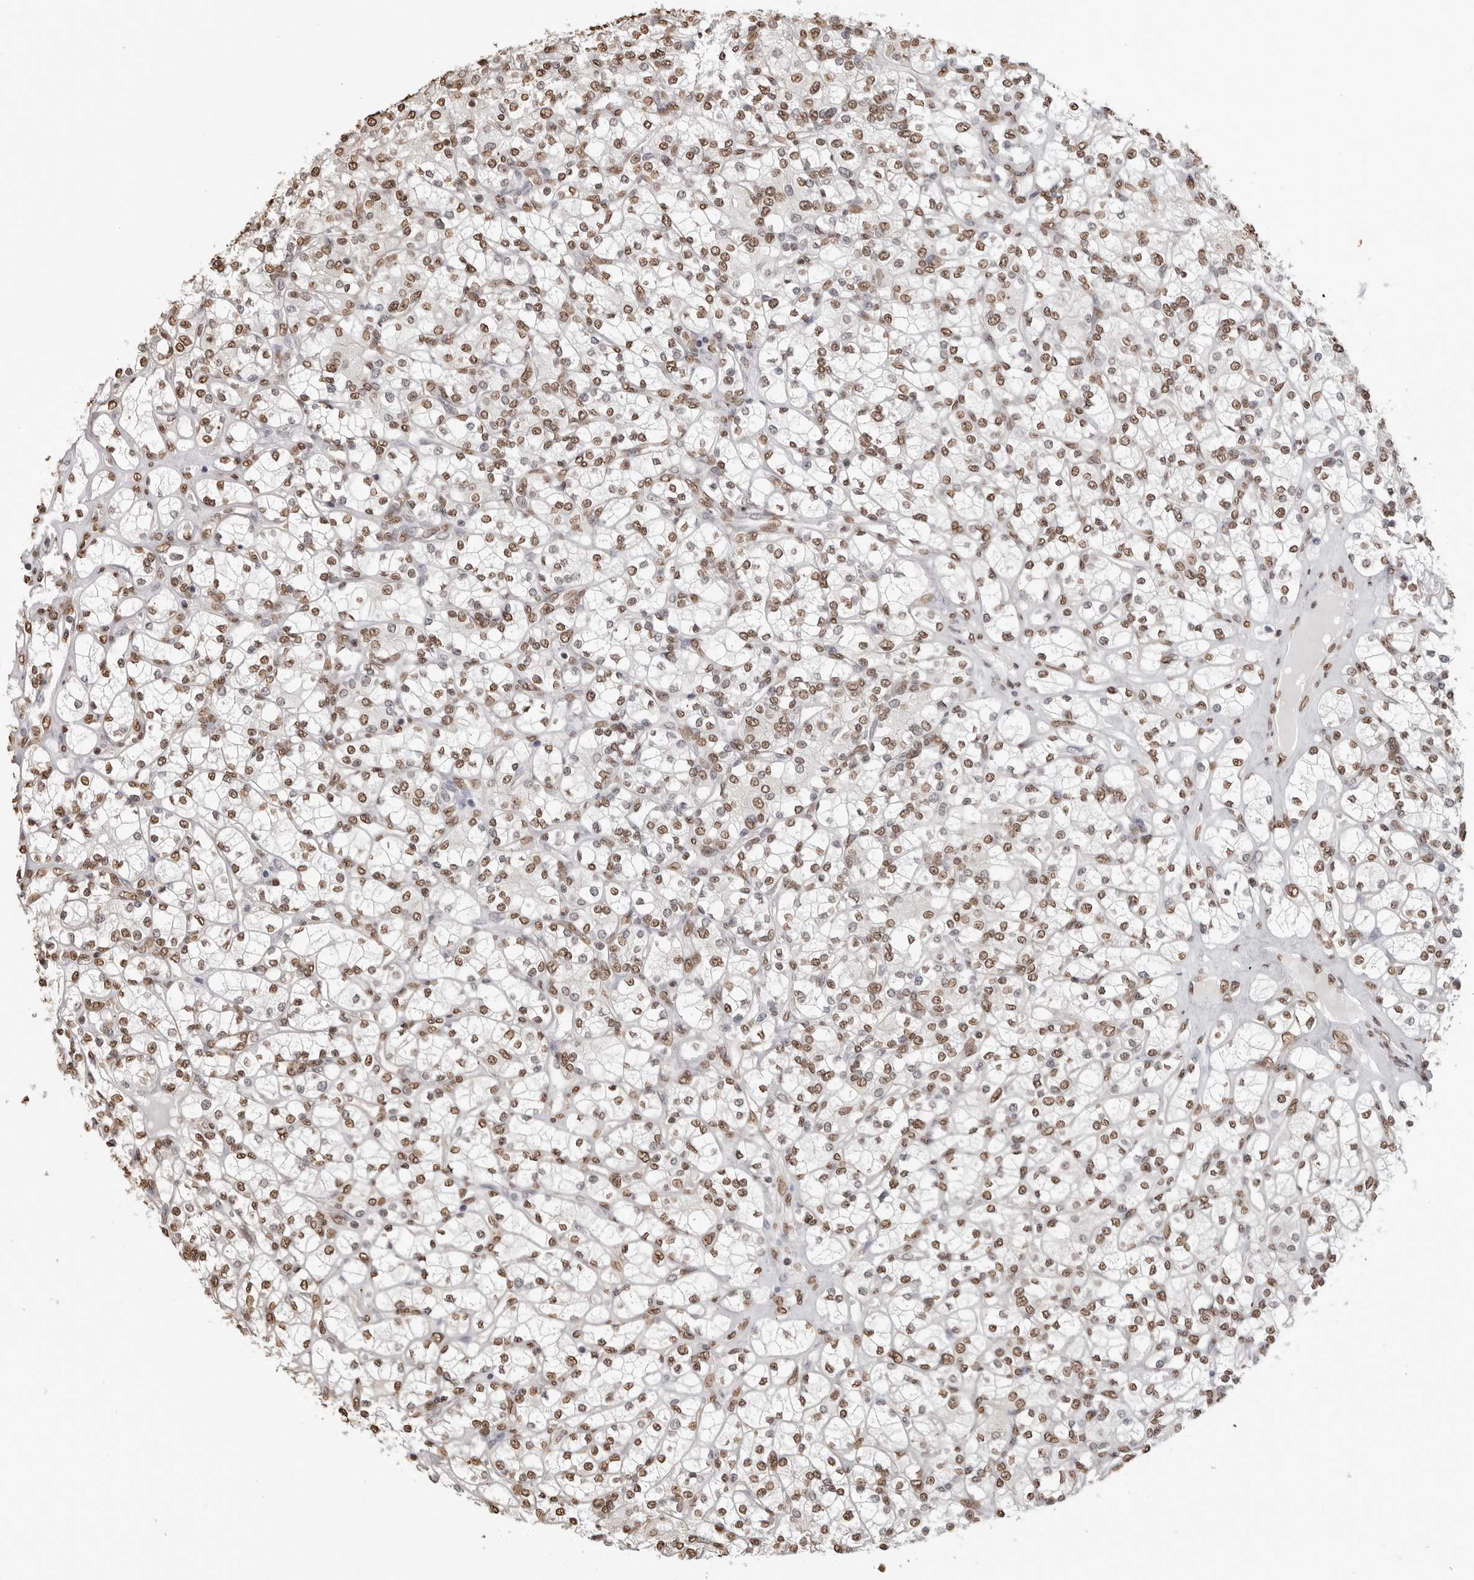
{"staining": {"intensity": "moderate", "quantity": ">75%", "location": "nuclear"}, "tissue": "renal cancer", "cell_type": "Tumor cells", "image_type": "cancer", "snomed": [{"axis": "morphology", "description": "Adenocarcinoma, NOS"}, {"axis": "topography", "description": "Kidney"}], "caption": "This micrograph reveals IHC staining of human adenocarcinoma (renal), with medium moderate nuclear expression in approximately >75% of tumor cells.", "gene": "OLIG3", "patient": {"sex": "male", "age": 77}}